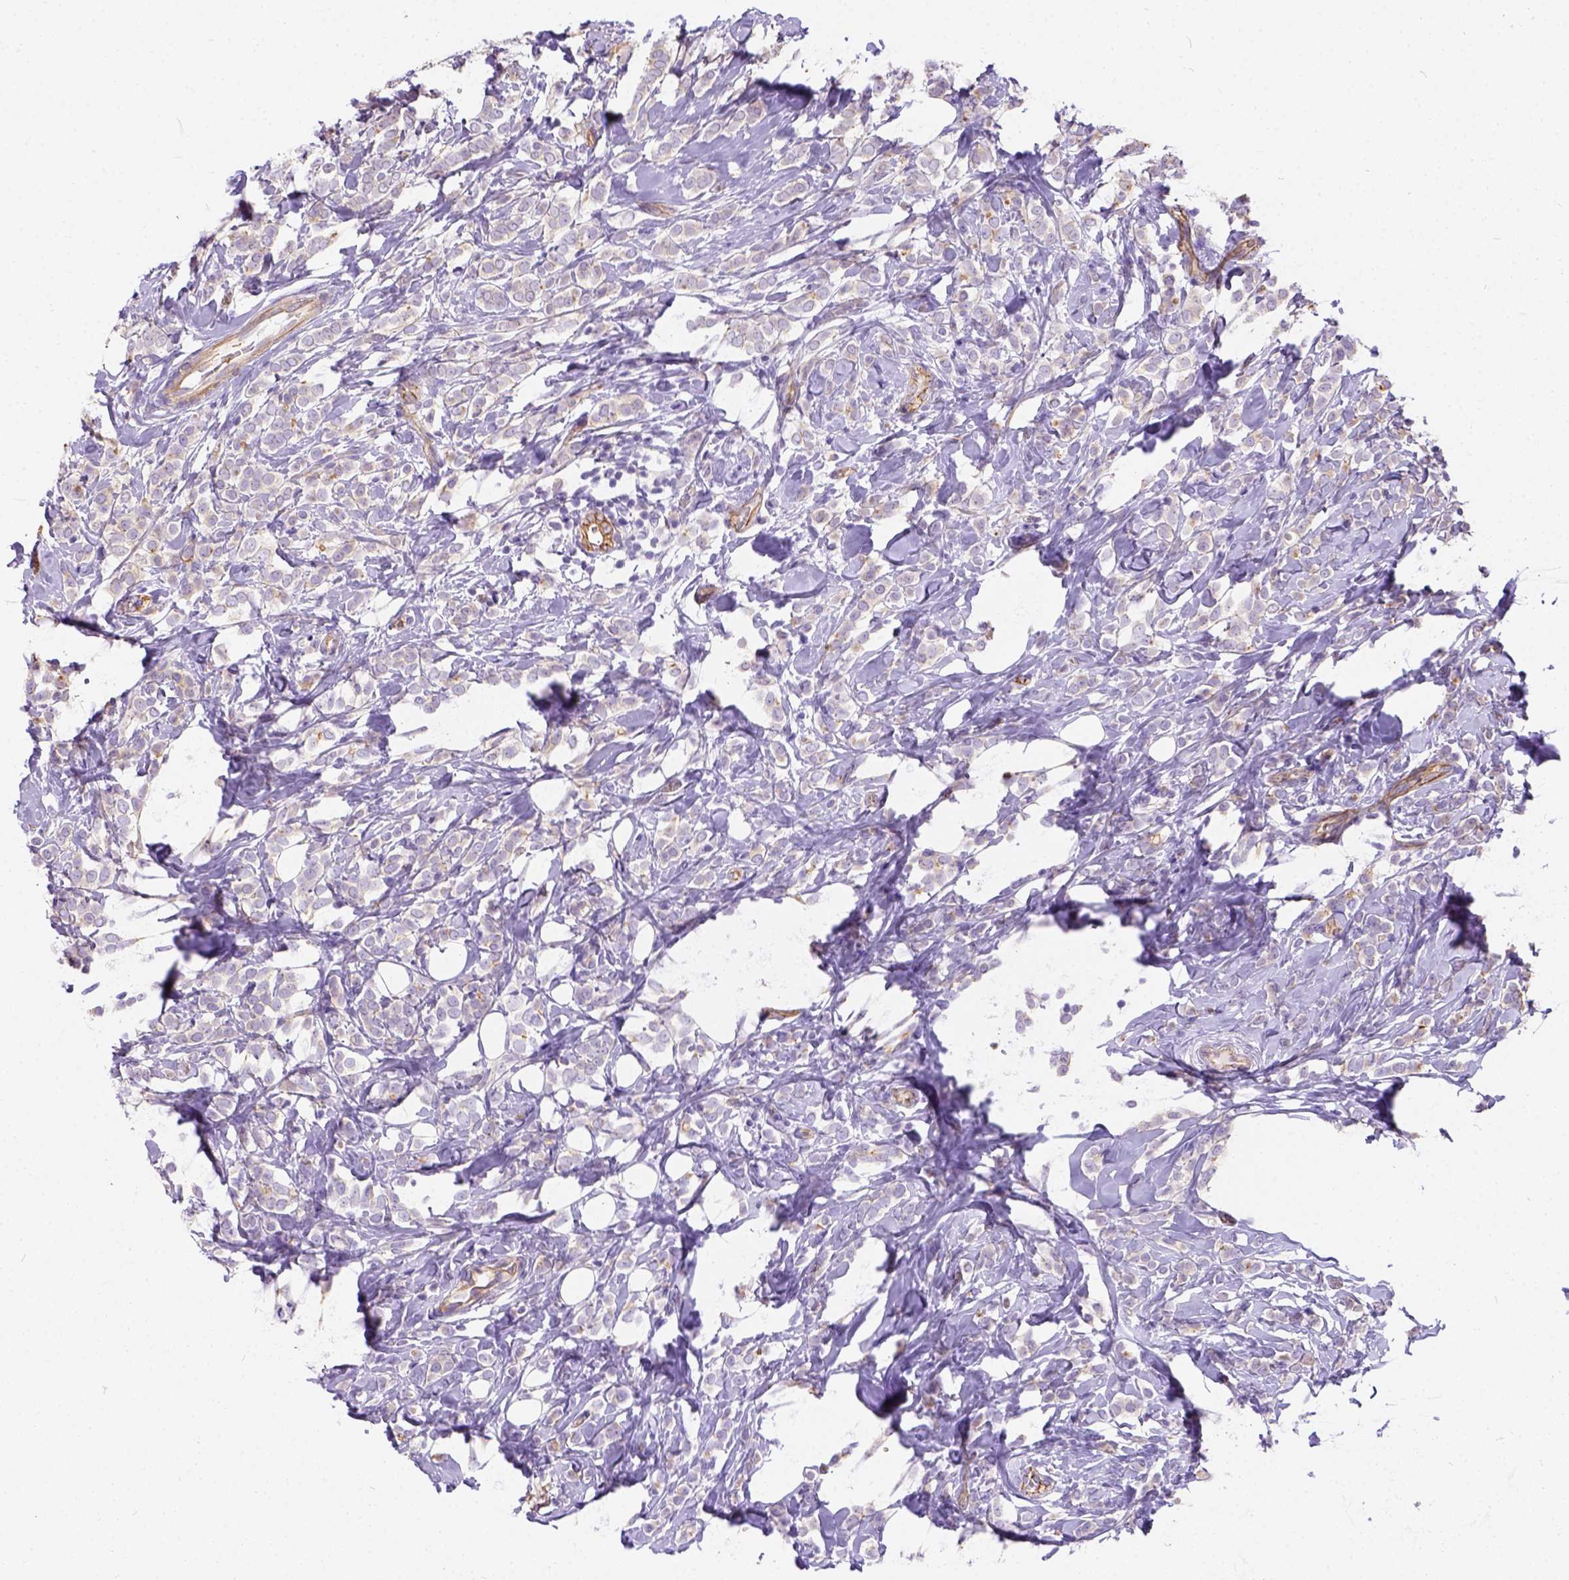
{"staining": {"intensity": "weak", "quantity": "25%-75%", "location": "cytoplasmic/membranous"}, "tissue": "breast cancer", "cell_type": "Tumor cells", "image_type": "cancer", "snomed": [{"axis": "morphology", "description": "Lobular carcinoma"}, {"axis": "topography", "description": "Breast"}], "caption": "Tumor cells reveal low levels of weak cytoplasmic/membranous positivity in about 25%-75% of cells in breast cancer. The staining is performed using DAB brown chromogen to label protein expression. The nuclei are counter-stained blue using hematoxylin.", "gene": "PHF7", "patient": {"sex": "female", "age": 49}}